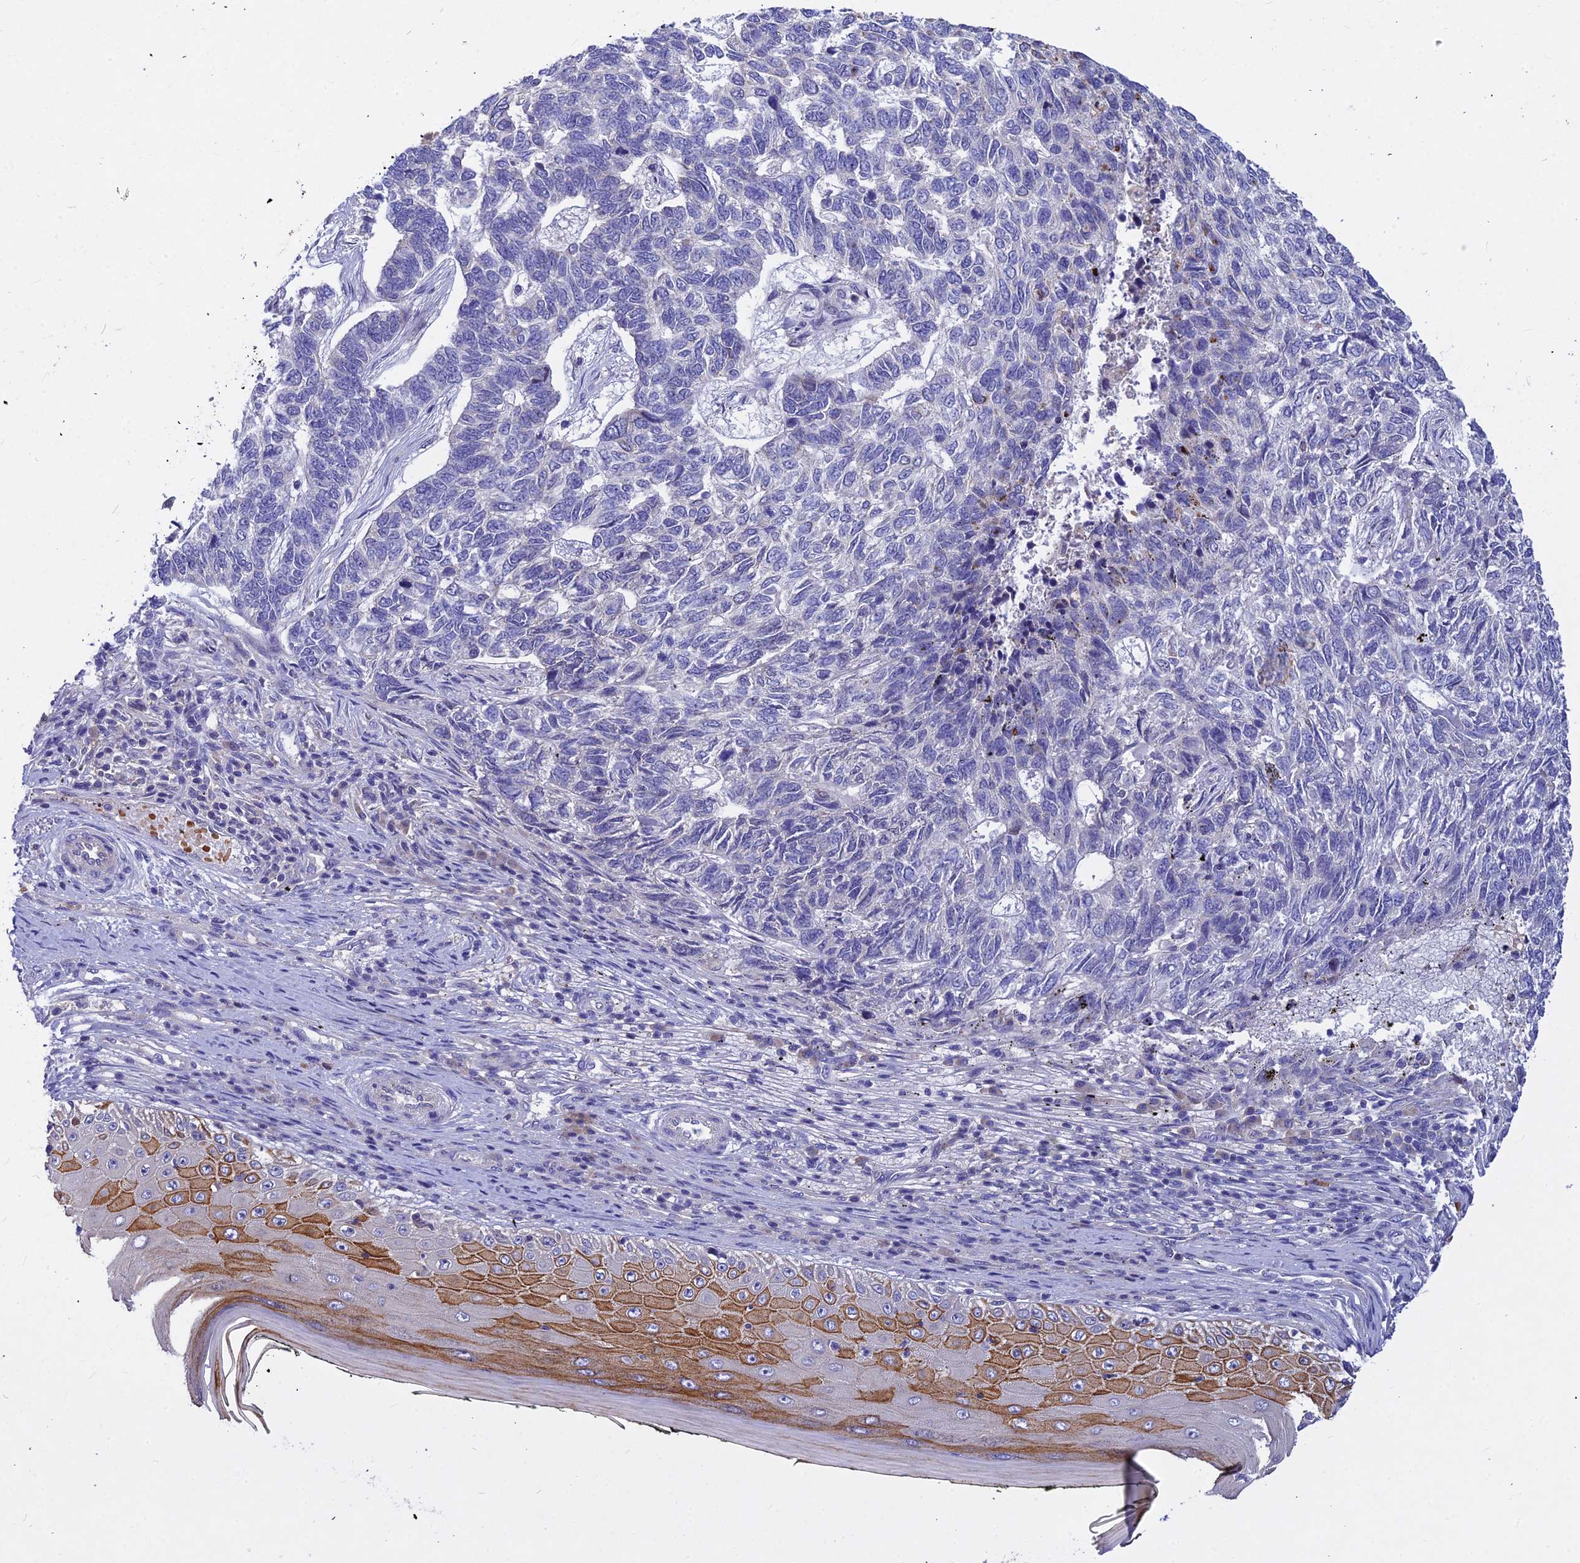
{"staining": {"intensity": "negative", "quantity": "none", "location": "none"}, "tissue": "skin cancer", "cell_type": "Tumor cells", "image_type": "cancer", "snomed": [{"axis": "morphology", "description": "Basal cell carcinoma"}, {"axis": "topography", "description": "Skin"}], "caption": "The photomicrograph demonstrates no significant positivity in tumor cells of basal cell carcinoma (skin).", "gene": "DMRTA1", "patient": {"sex": "female", "age": 65}}